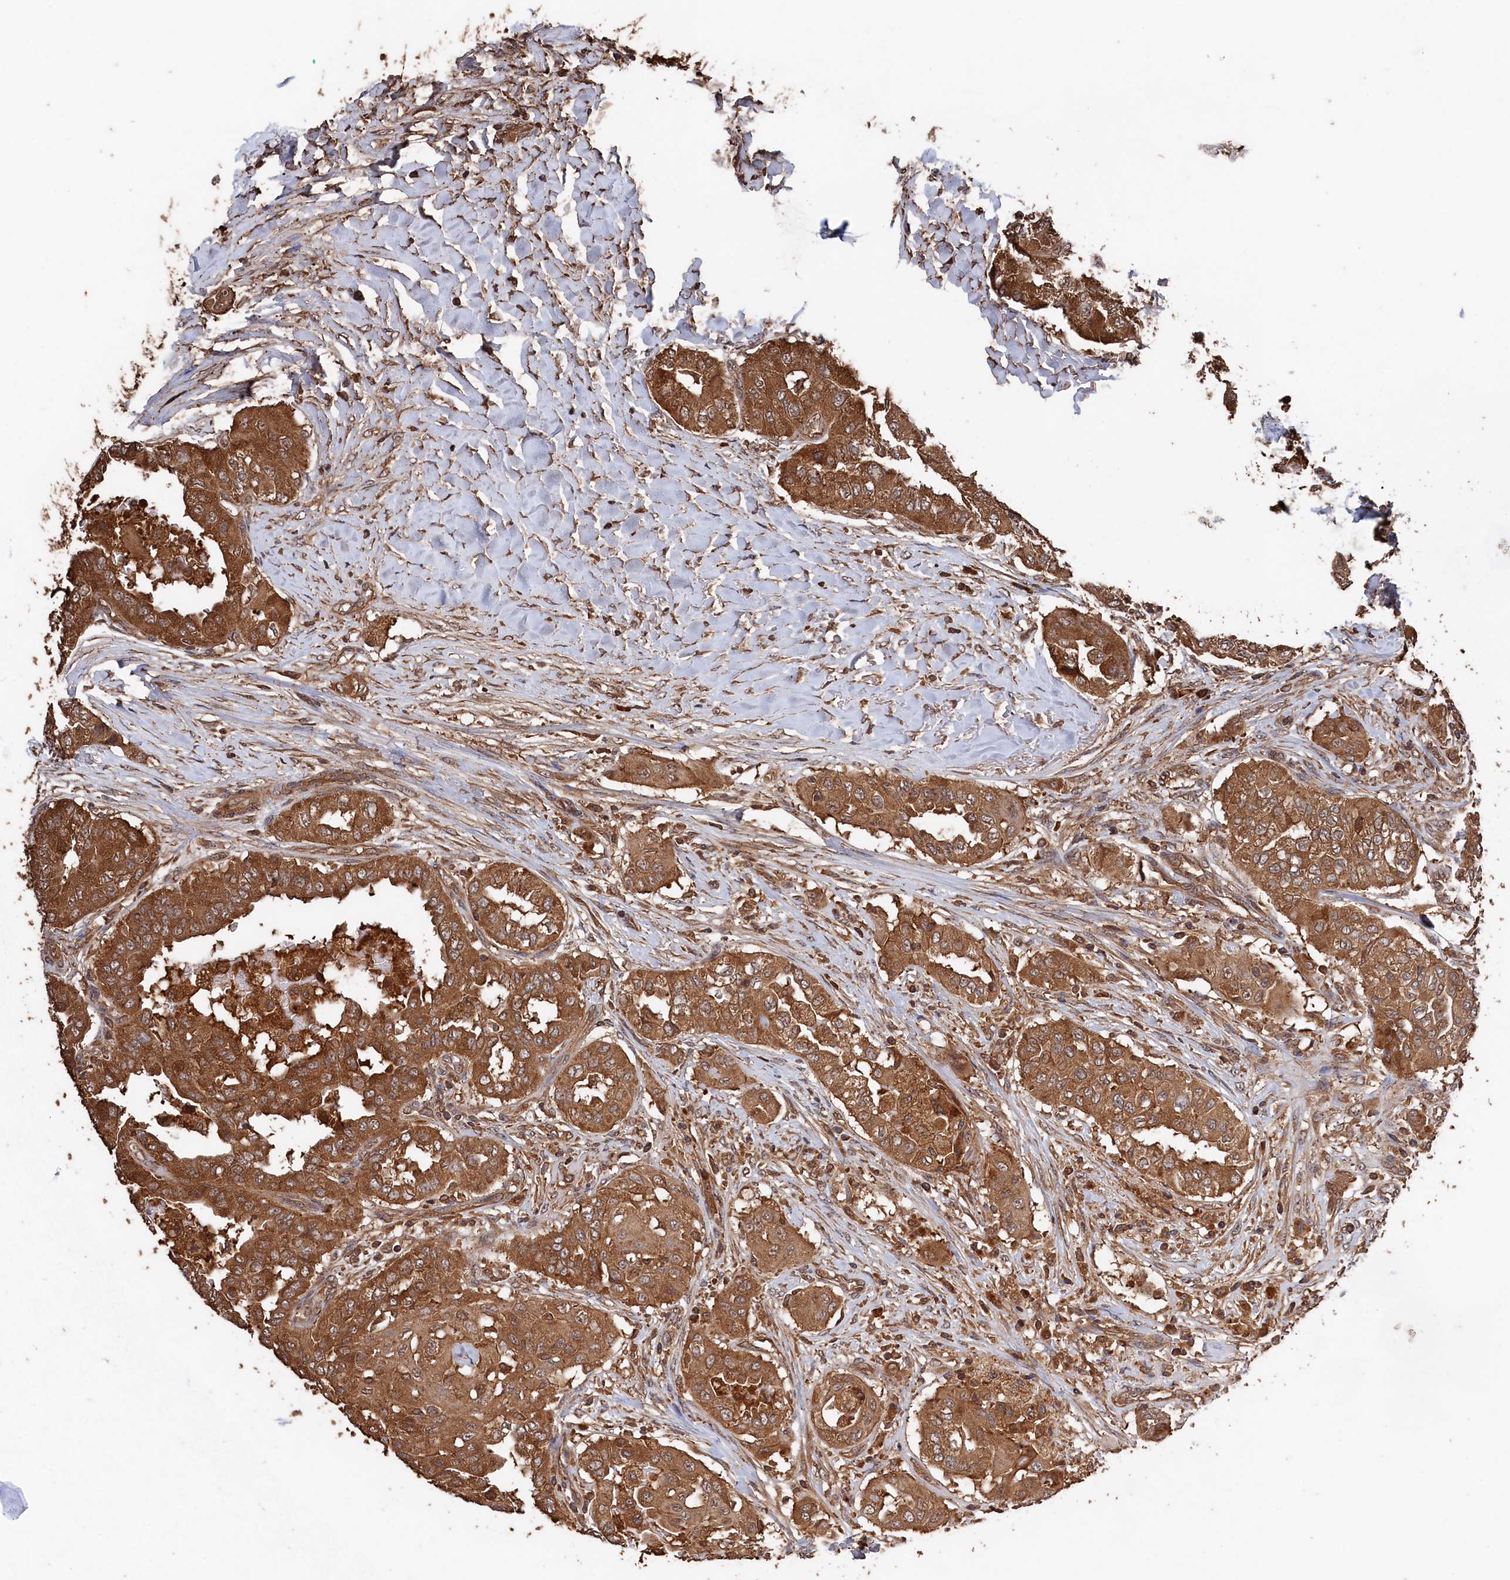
{"staining": {"intensity": "strong", "quantity": ">75%", "location": "cytoplasmic/membranous"}, "tissue": "thyroid cancer", "cell_type": "Tumor cells", "image_type": "cancer", "snomed": [{"axis": "morphology", "description": "Papillary adenocarcinoma, NOS"}, {"axis": "topography", "description": "Thyroid gland"}], "caption": "Tumor cells reveal high levels of strong cytoplasmic/membranous expression in about >75% of cells in human thyroid cancer (papillary adenocarcinoma).", "gene": "SNX33", "patient": {"sex": "female", "age": 59}}